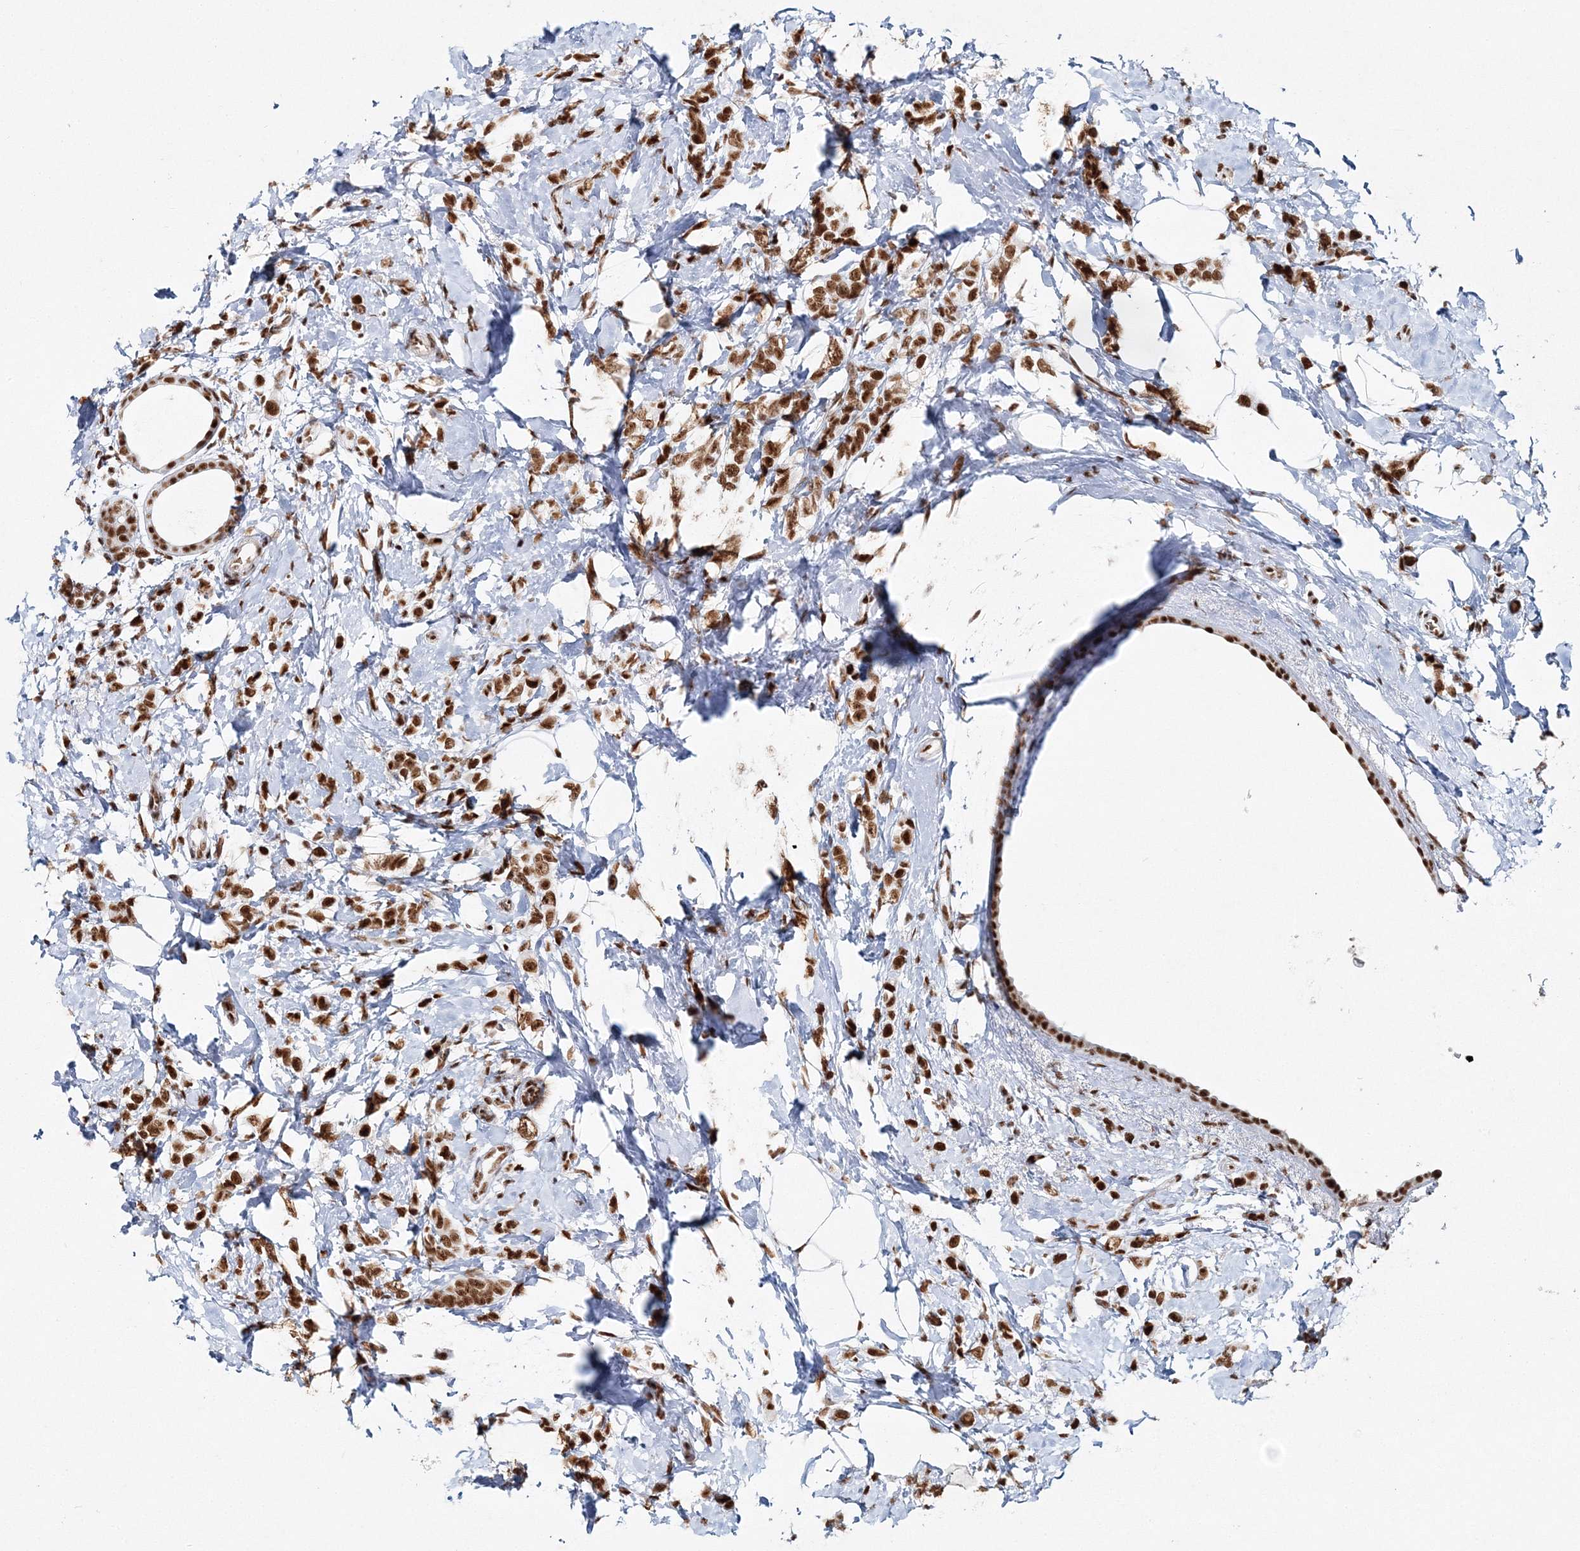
{"staining": {"intensity": "strong", "quantity": ">75%", "location": "nuclear"}, "tissue": "breast cancer", "cell_type": "Tumor cells", "image_type": "cancer", "snomed": [{"axis": "morphology", "description": "Lobular carcinoma"}, {"axis": "topography", "description": "Breast"}], "caption": "This image shows immunohistochemistry staining of human lobular carcinoma (breast), with high strong nuclear staining in about >75% of tumor cells.", "gene": "QRICH1", "patient": {"sex": "female", "age": 47}}